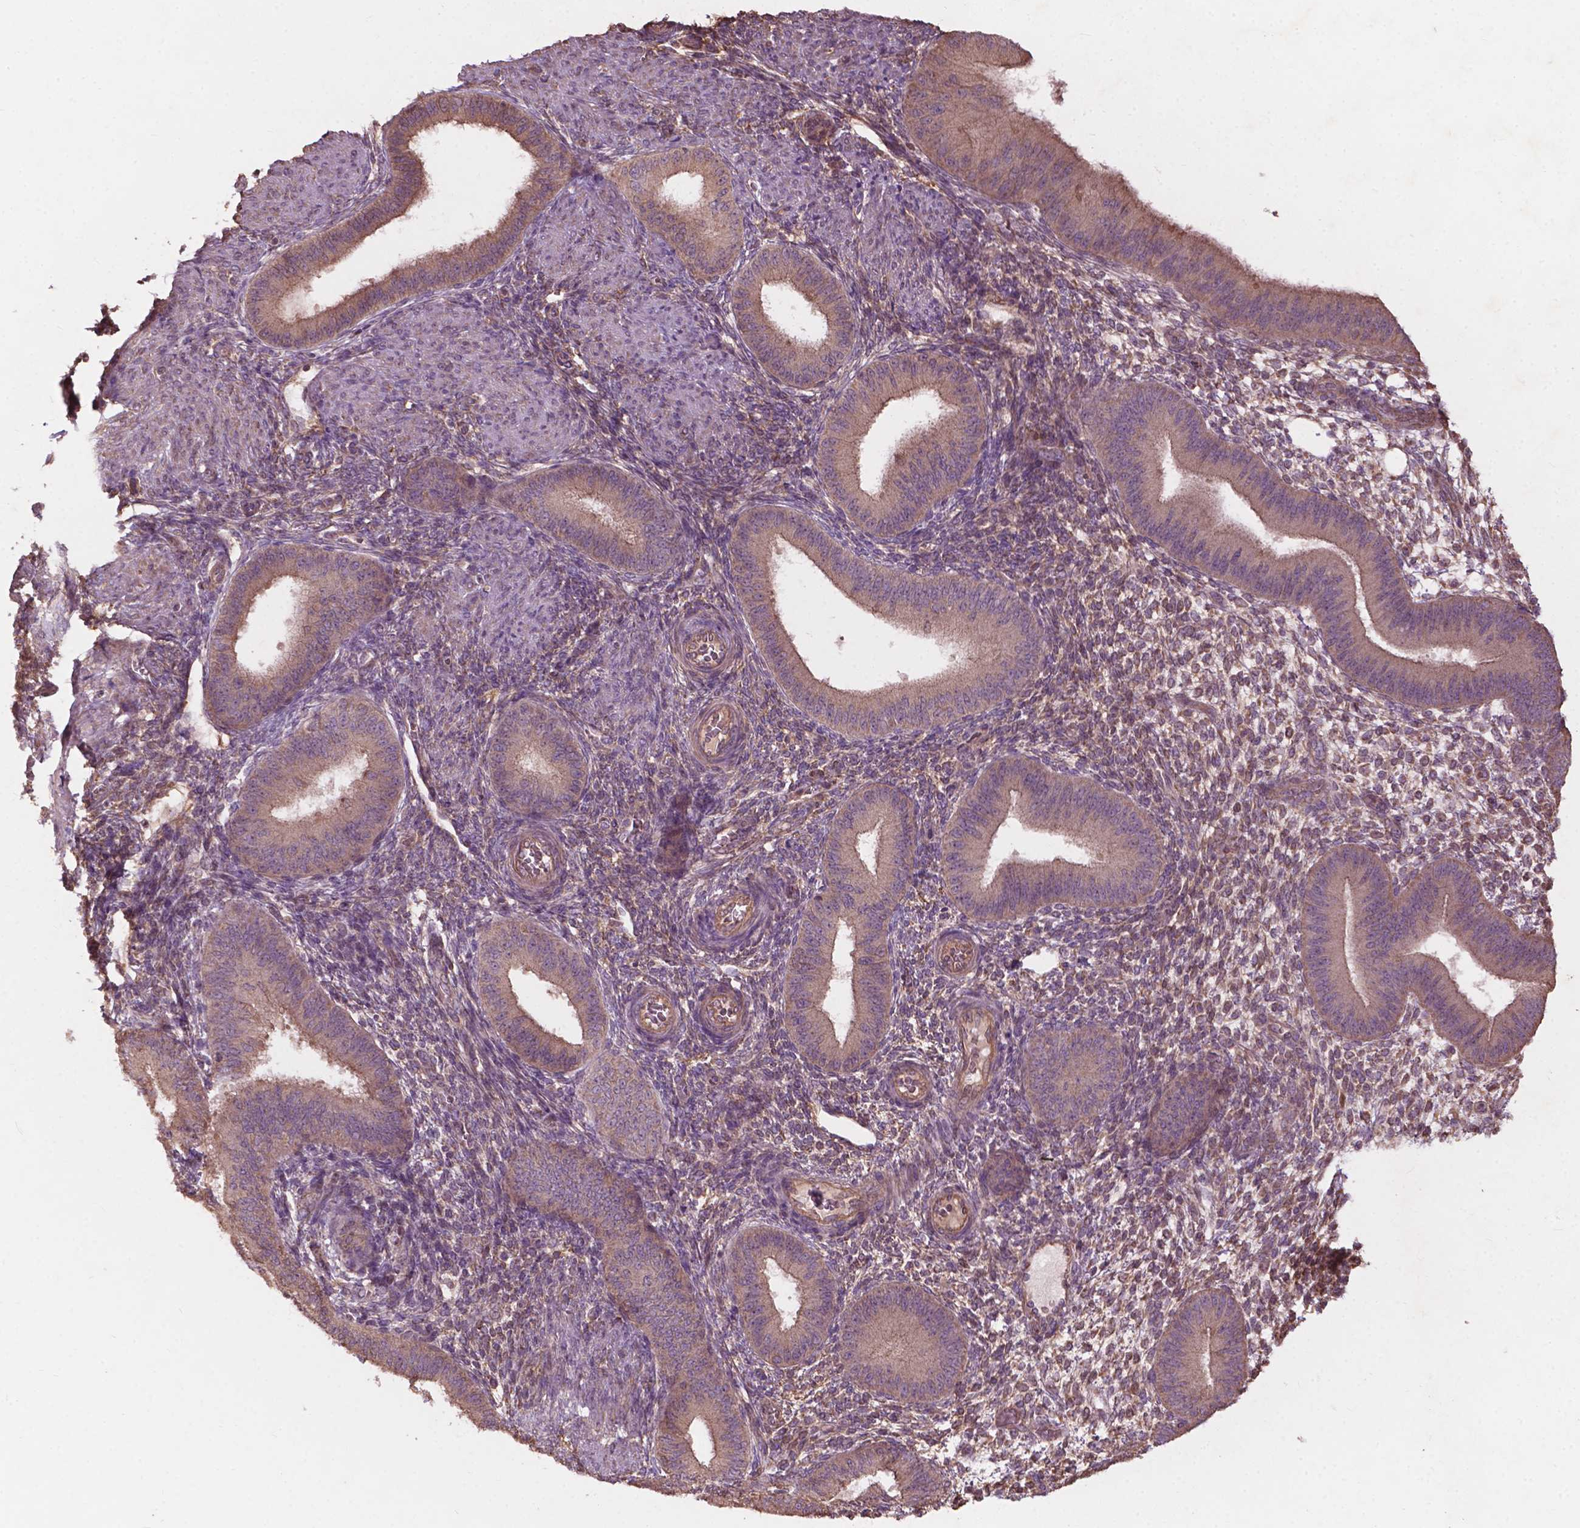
{"staining": {"intensity": "moderate", "quantity": "<25%", "location": "cytoplasmic/membranous"}, "tissue": "endometrium", "cell_type": "Cells in endometrial stroma", "image_type": "normal", "snomed": [{"axis": "morphology", "description": "Normal tissue, NOS"}, {"axis": "topography", "description": "Endometrium"}], "caption": "Approximately <25% of cells in endometrial stroma in normal human endometrium display moderate cytoplasmic/membranous protein positivity as visualized by brown immunohistochemical staining.", "gene": "CDC42BPA", "patient": {"sex": "female", "age": 39}}